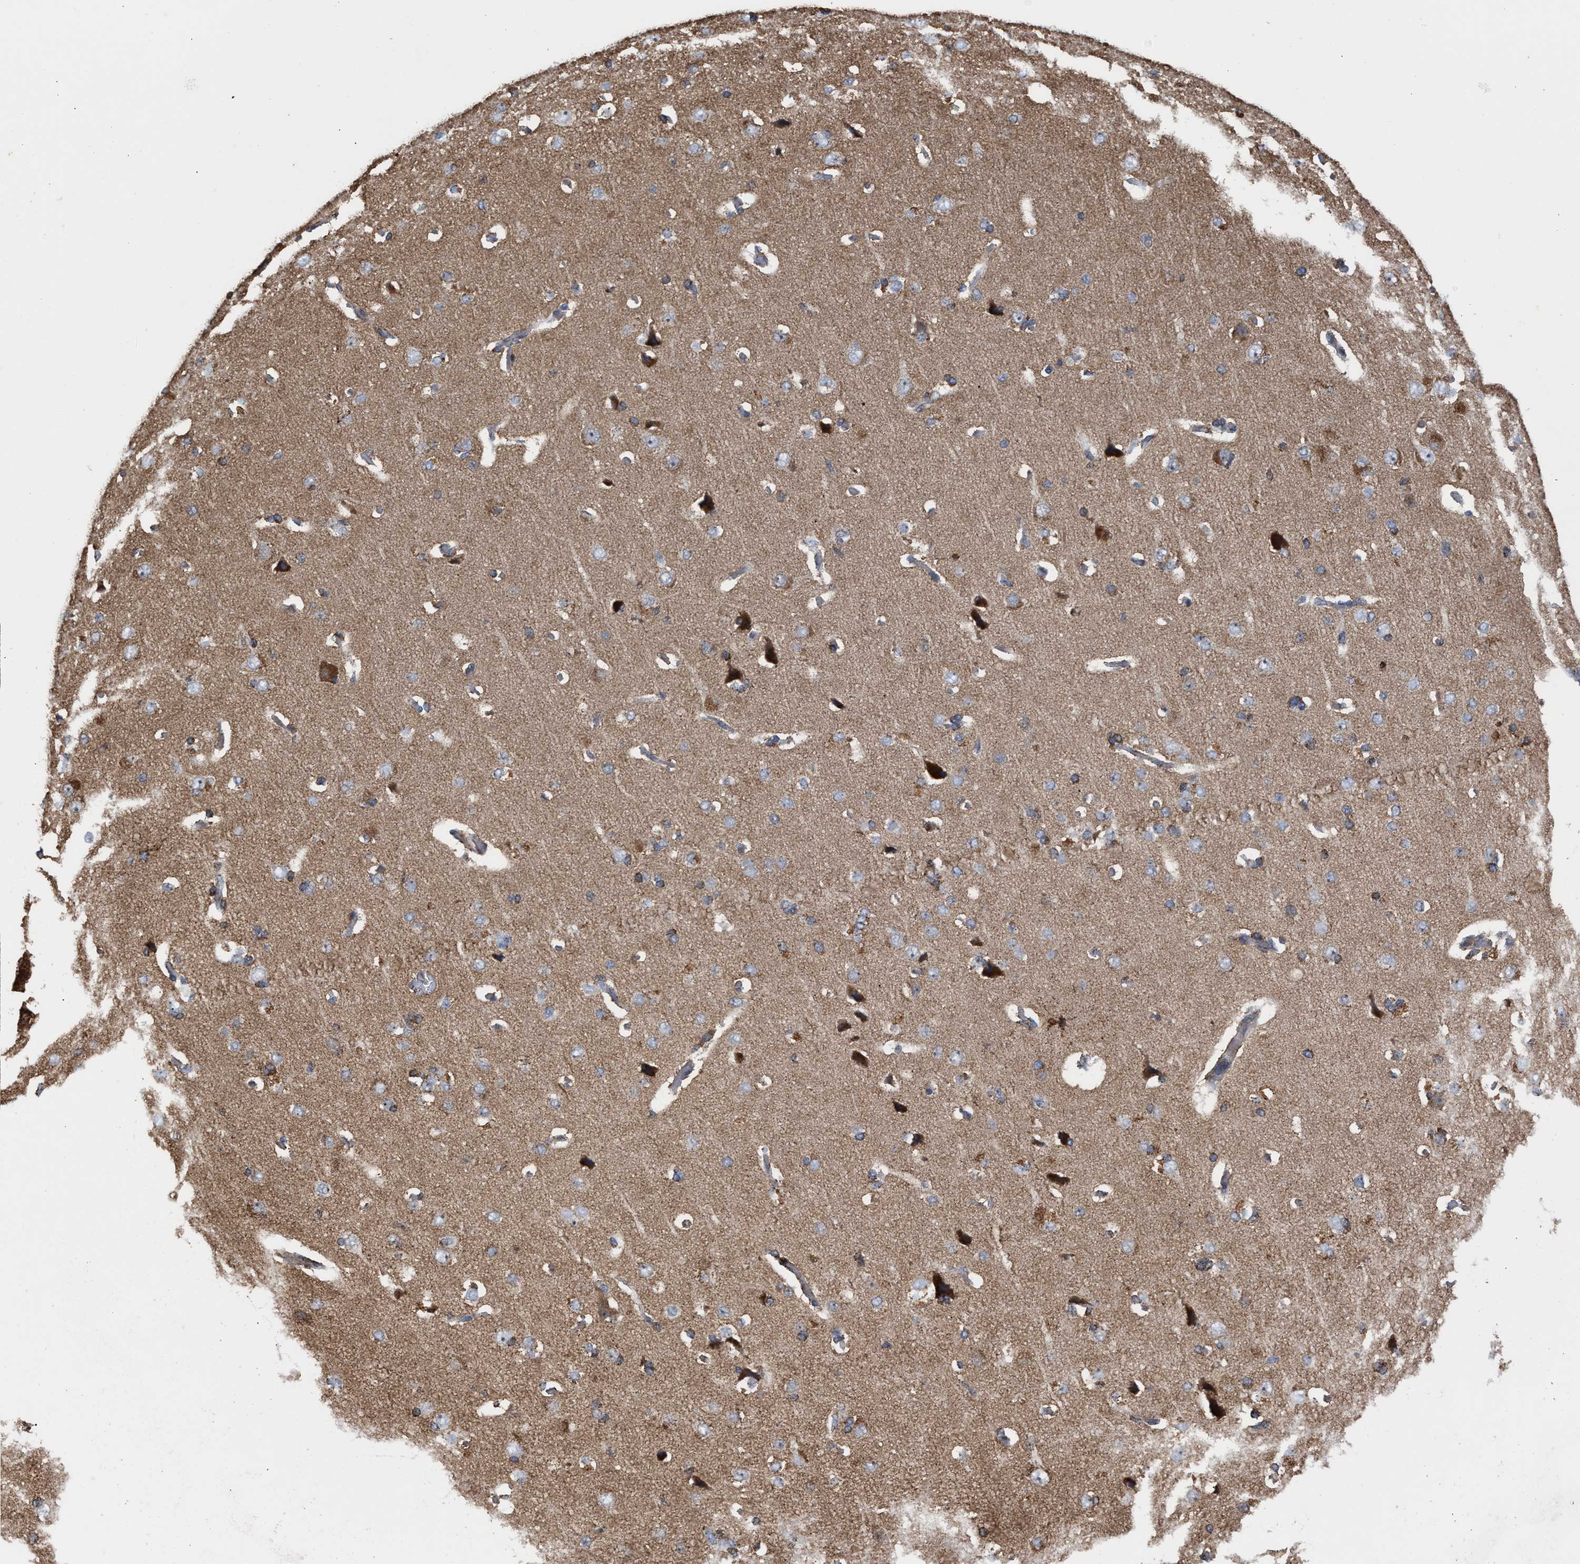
{"staining": {"intensity": "moderate", "quantity": ">75%", "location": "cytoplasmic/membranous"}, "tissue": "cerebral cortex", "cell_type": "Endothelial cells", "image_type": "normal", "snomed": [{"axis": "morphology", "description": "Normal tissue, NOS"}, {"axis": "topography", "description": "Cerebral cortex"}], "caption": "Moderate cytoplasmic/membranous protein positivity is seen in approximately >75% of endothelial cells in cerebral cortex.", "gene": "EXOSC2", "patient": {"sex": "male", "age": 62}}